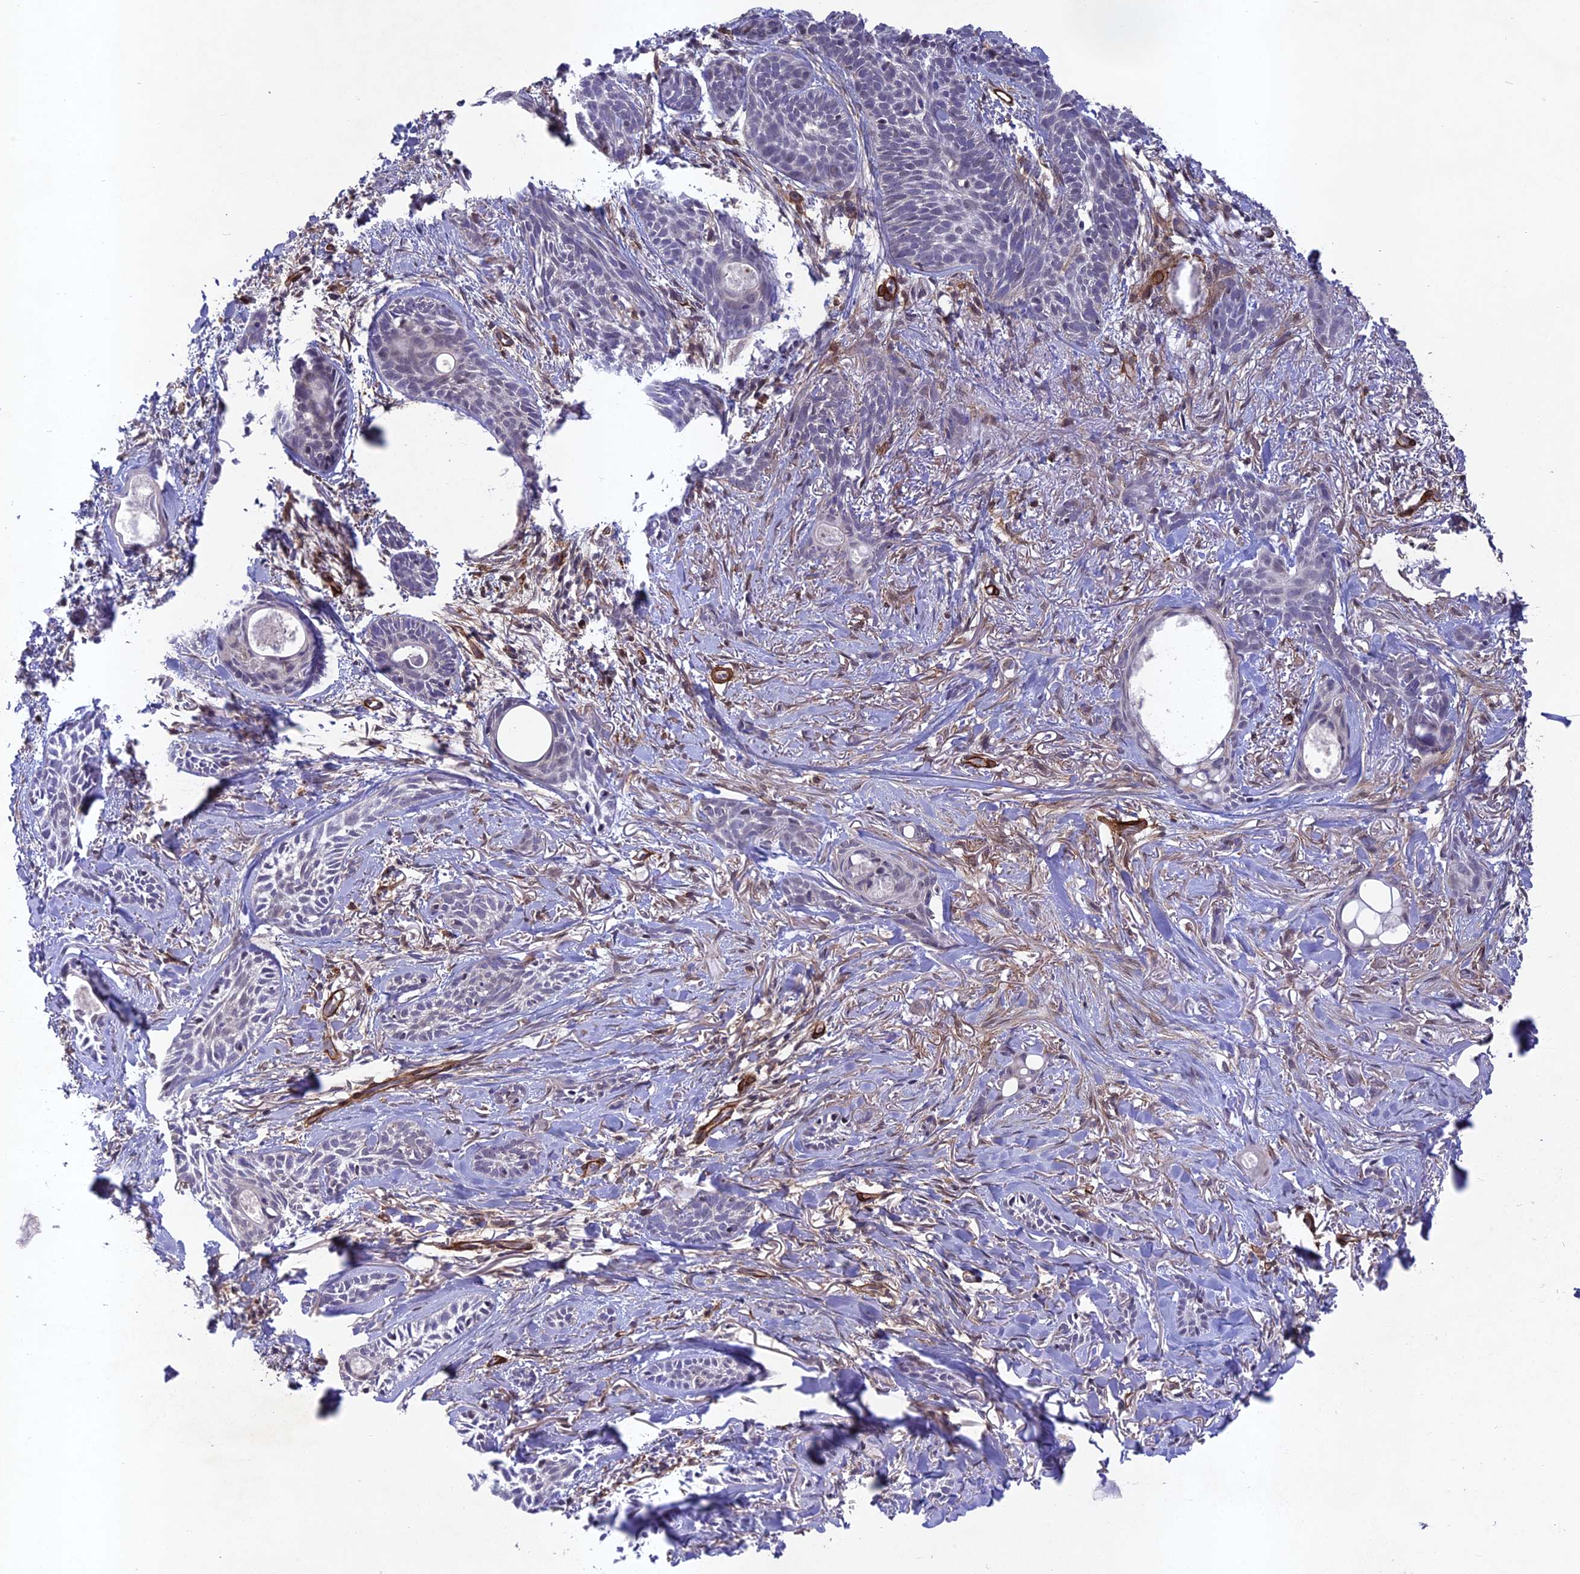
{"staining": {"intensity": "negative", "quantity": "none", "location": "none"}, "tissue": "skin cancer", "cell_type": "Tumor cells", "image_type": "cancer", "snomed": [{"axis": "morphology", "description": "Basal cell carcinoma"}, {"axis": "topography", "description": "Skin"}], "caption": "High magnification brightfield microscopy of skin cancer (basal cell carcinoma) stained with DAB (3,3'-diaminobenzidine) (brown) and counterstained with hematoxylin (blue): tumor cells show no significant positivity.", "gene": "TNS1", "patient": {"sex": "female", "age": 59}}